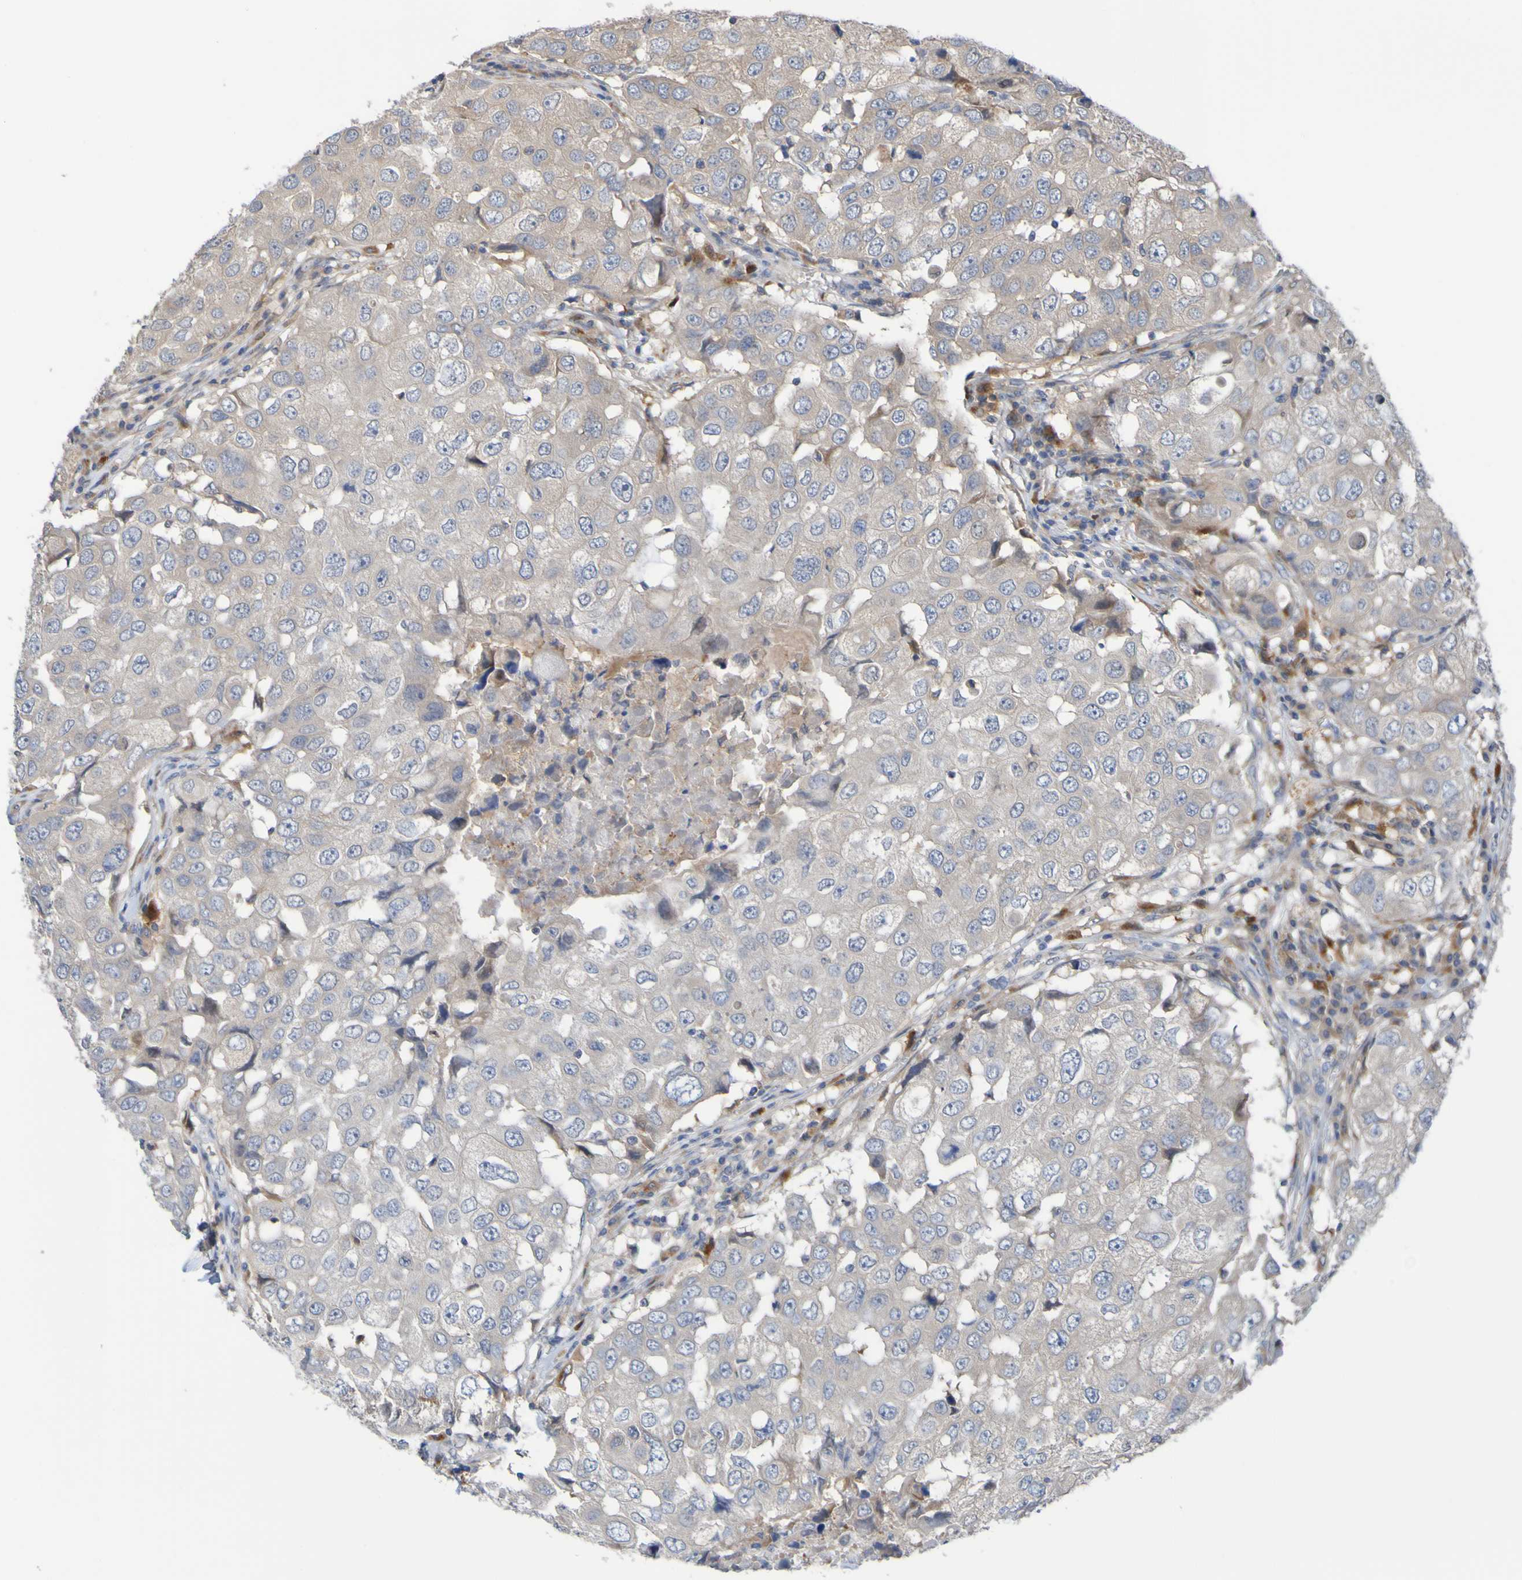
{"staining": {"intensity": "weak", "quantity": "<25%", "location": "cytoplasmic/membranous"}, "tissue": "breast cancer", "cell_type": "Tumor cells", "image_type": "cancer", "snomed": [{"axis": "morphology", "description": "Duct carcinoma"}, {"axis": "topography", "description": "Breast"}], "caption": "Immunohistochemistry micrograph of breast cancer stained for a protein (brown), which reveals no positivity in tumor cells.", "gene": "SDK1", "patient": {"sex": "female", "age": 27}}